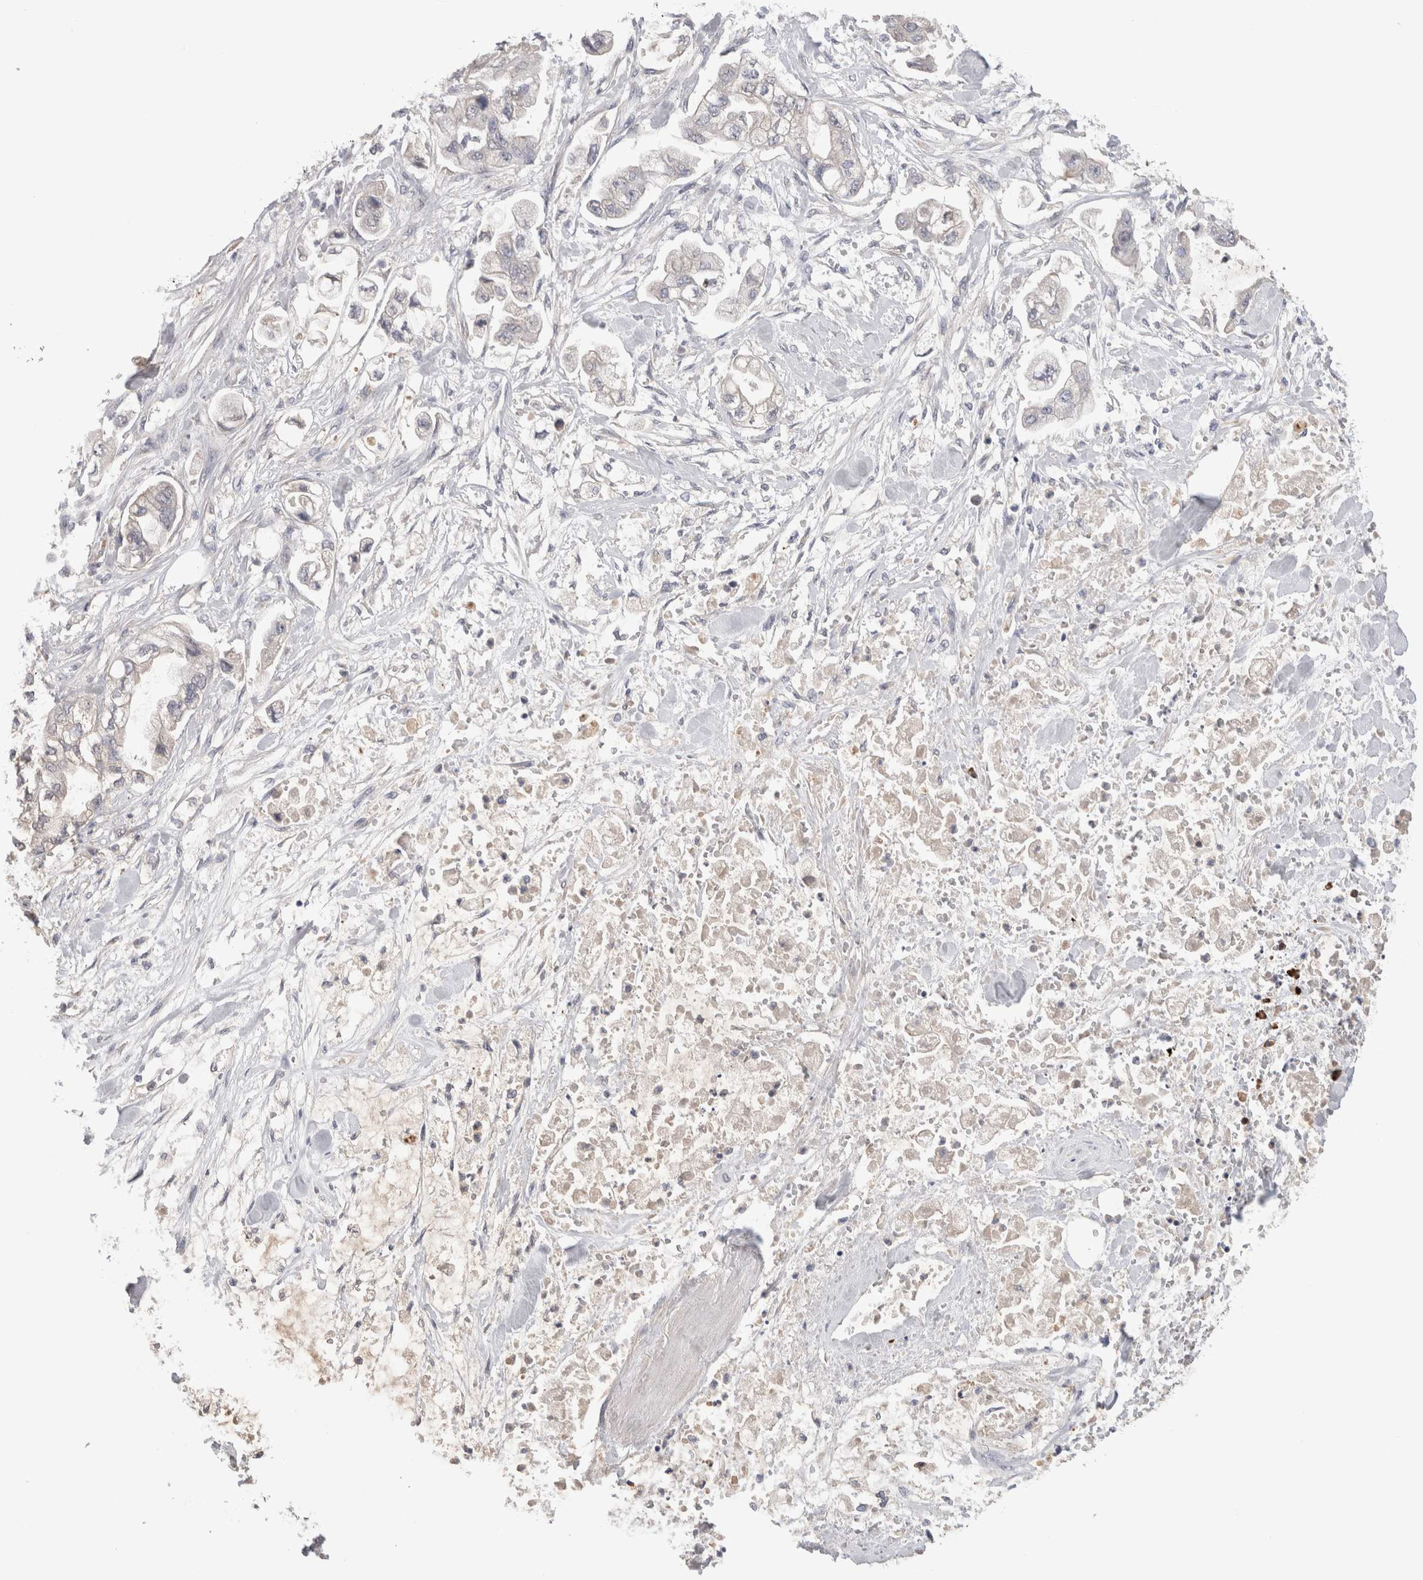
{"staining": {"intensity": "negative", "quantity": "none", "location": "none"}, "tissue": "stomach cancer", "cell_type": "Tumor cells", "image_type": "cancer", "snomed": [{"axis": "morphology", "description": "Normal tissue, NOS"}, {"axis": "morphology", "description": "Adenocarcinoma, NOS"}, {"axis": "topography", "description": "Stomach"}], "caption": "The image shows no staining of tumor cells in adenocarcinoma (stomach).", "gene": "PPP3CC", "patient": {"sex": "male", "age": 62}}